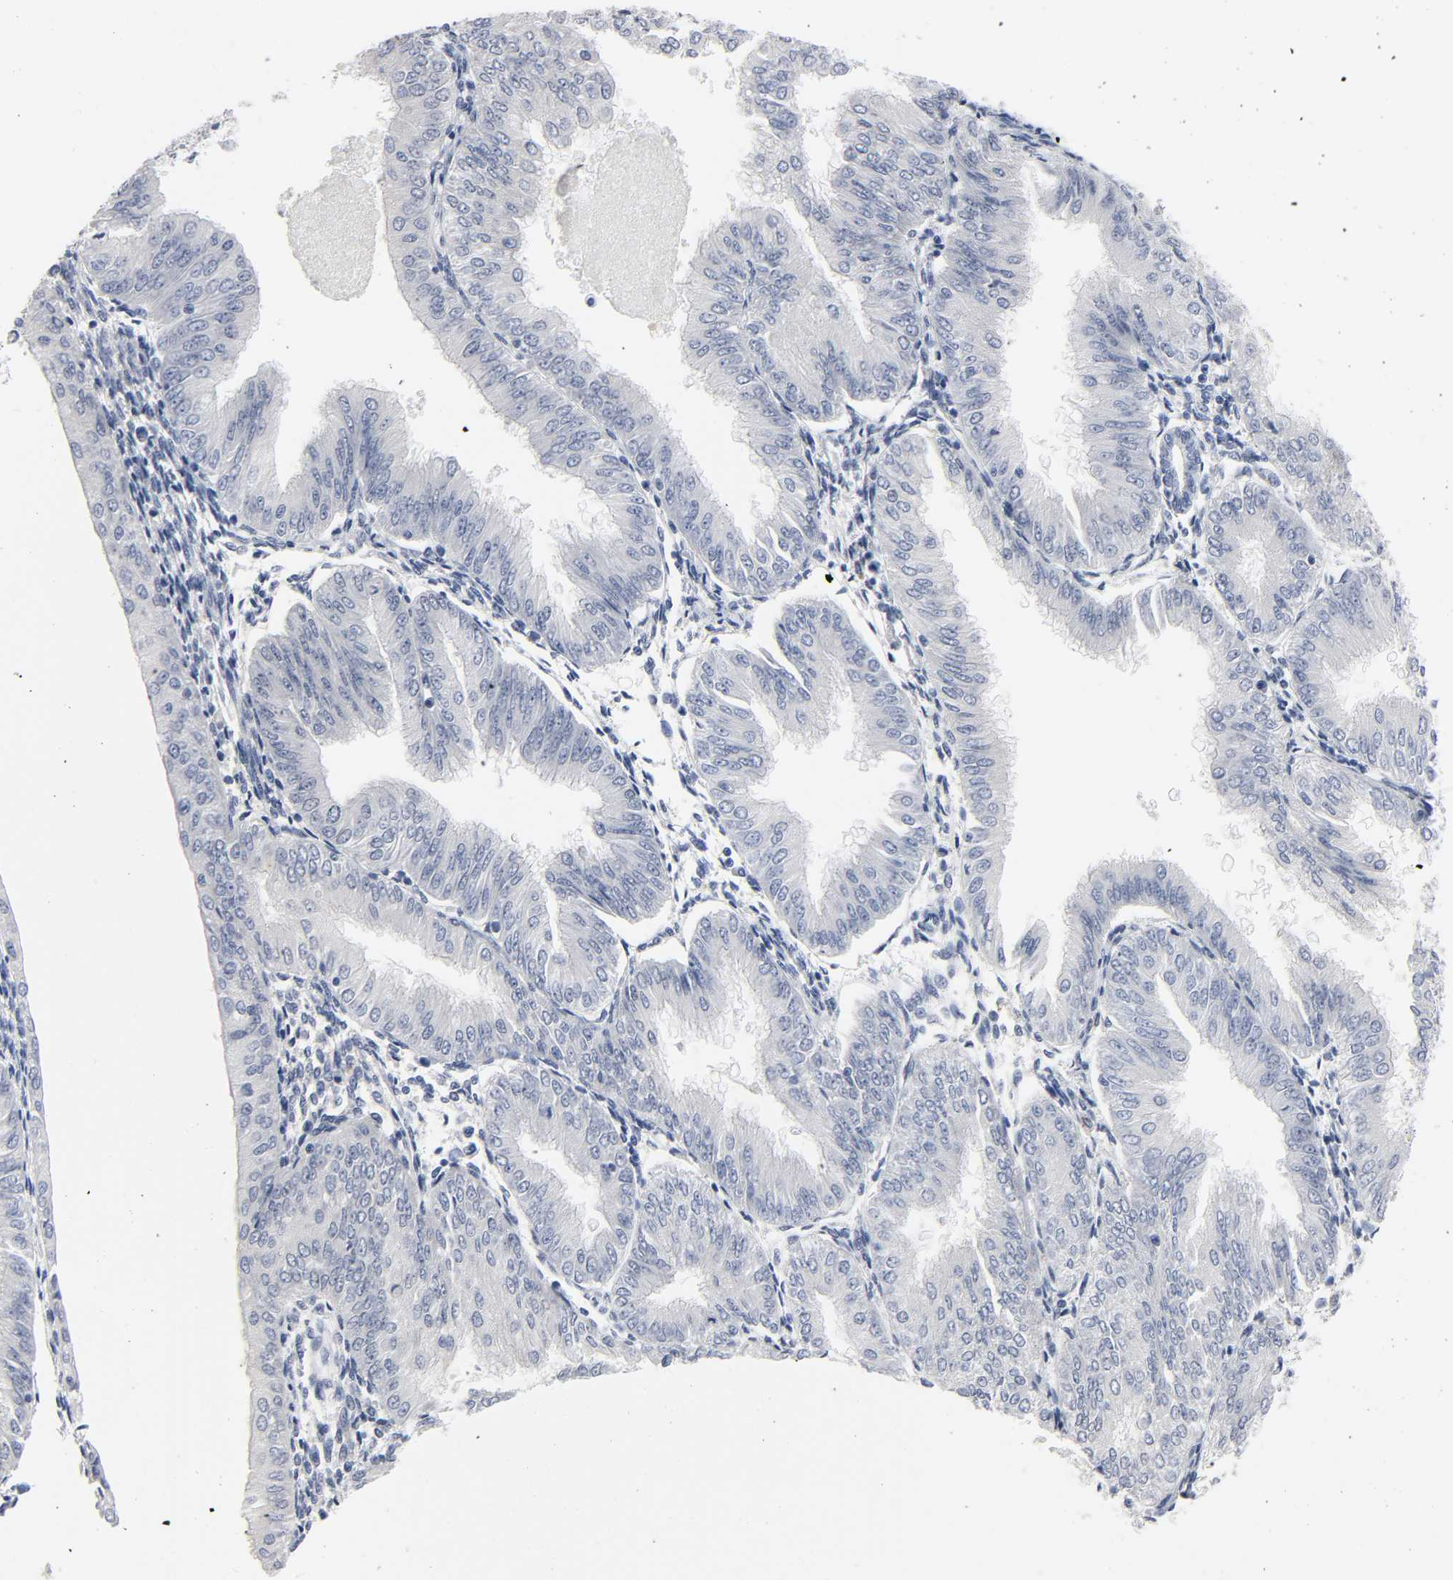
{"staining": {"intensity": "negative", "quantity": "none", "location": "none"}, "tissue": "endometrial cancer", "cell_type": "Tumor cells", "image_type": "cancer", "snomed": [{"axis": "morphology", "description": "Adenocarcinoma, NOS"}, {"axis": "topography", "description": "Endometrium"}], "caption": "Immunohistochemistry of human endometrial adenocarcinoma demonstrates no positivity in tumor cells. (IHC, brightfield microscopy, high magnification).", "gene": "SALL2", "patient": {"sex": "female", "age": 53}}